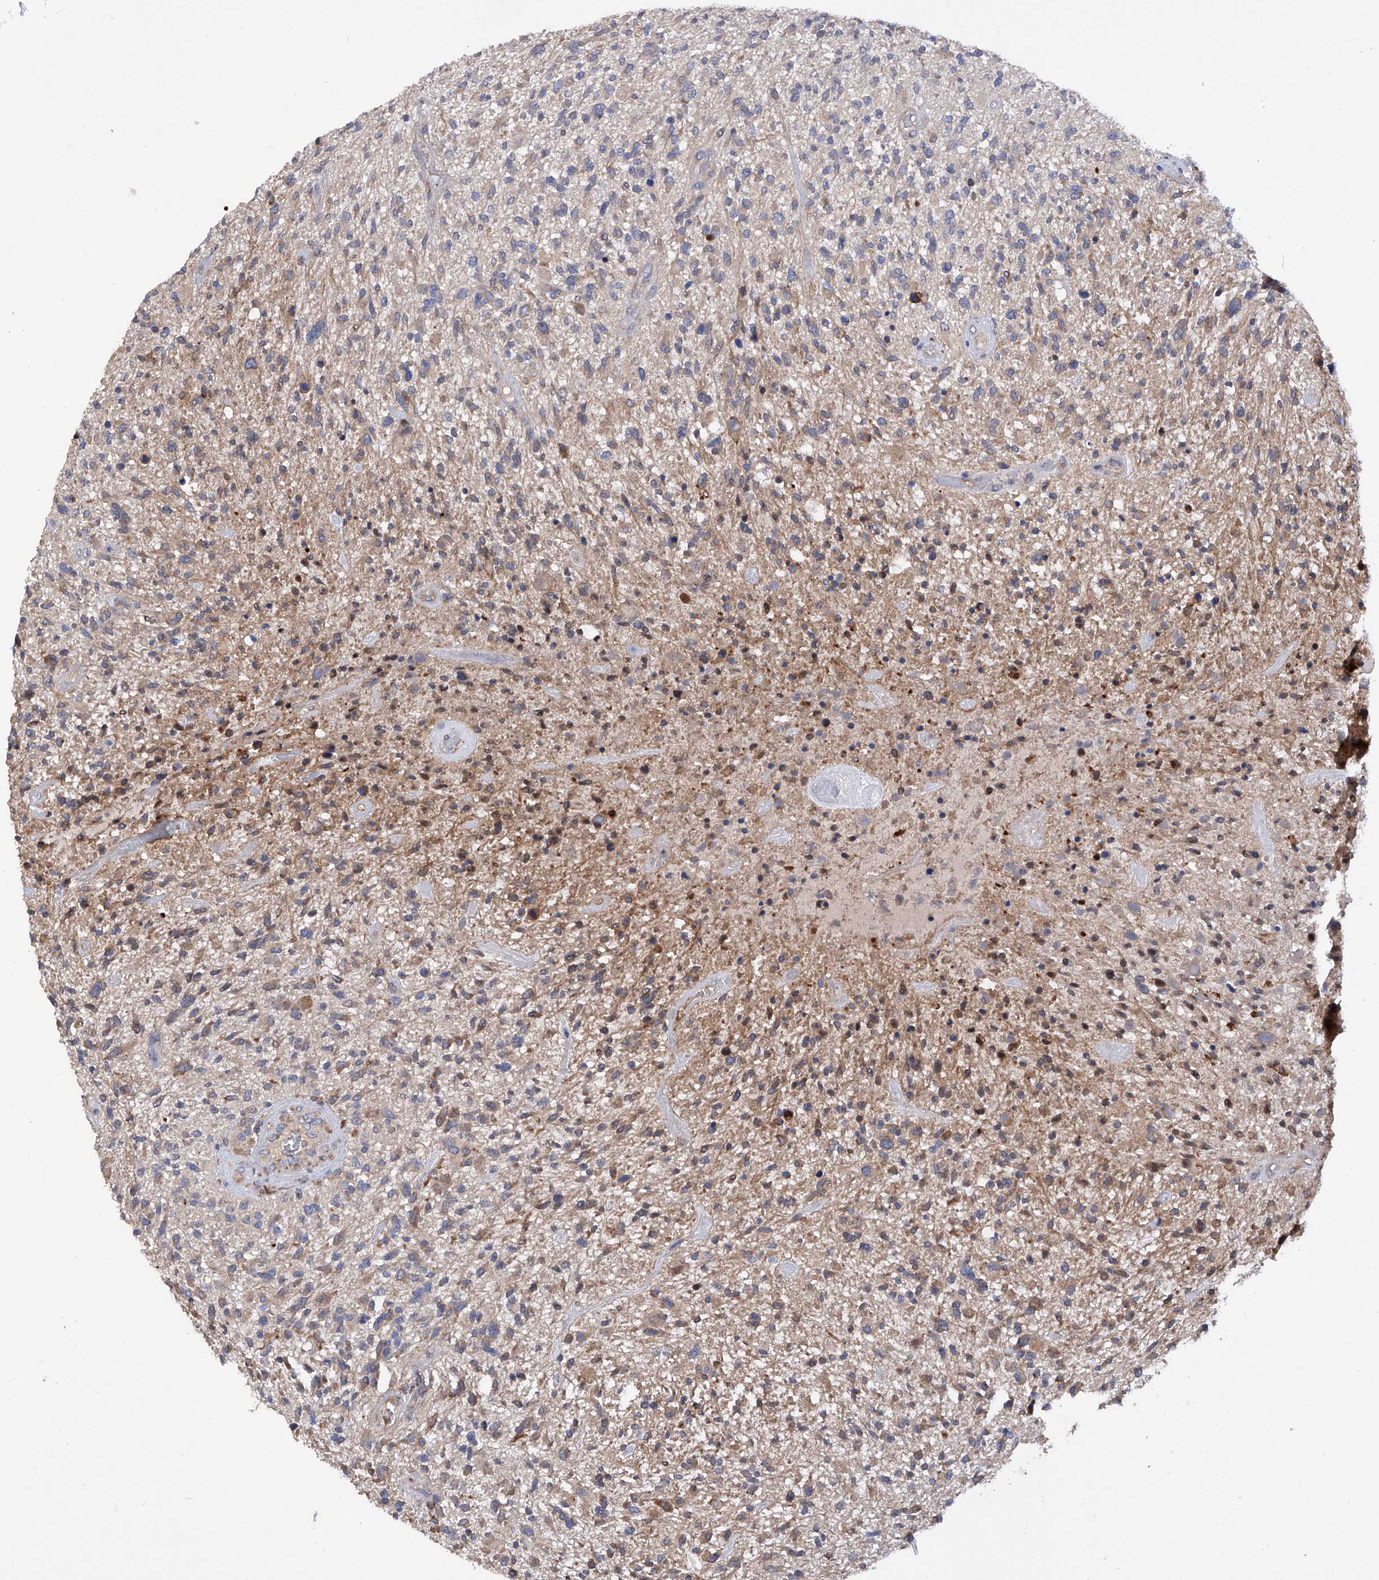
{"staining": {"intensity": "weak", "quantity": "25%-75%", "location": "cytoplasmic/membranous"}, "tissue": "glioma", "cell_type": "Tumor cells", "image_type": "cancer", "snomed": [{"axis": "morphology", "description": "Glioma, malignant, High grade"}, {"axis": "topography", "description": "Brain"}], "caption": "Protein staining by IHC reveals weak cytoplasmic/membranous positivity in about 25%-75% of tumor cells in malignant glioma (high-grade).", "gene": "INPP5B", "patient": {"sex": "male", "age": 47}}